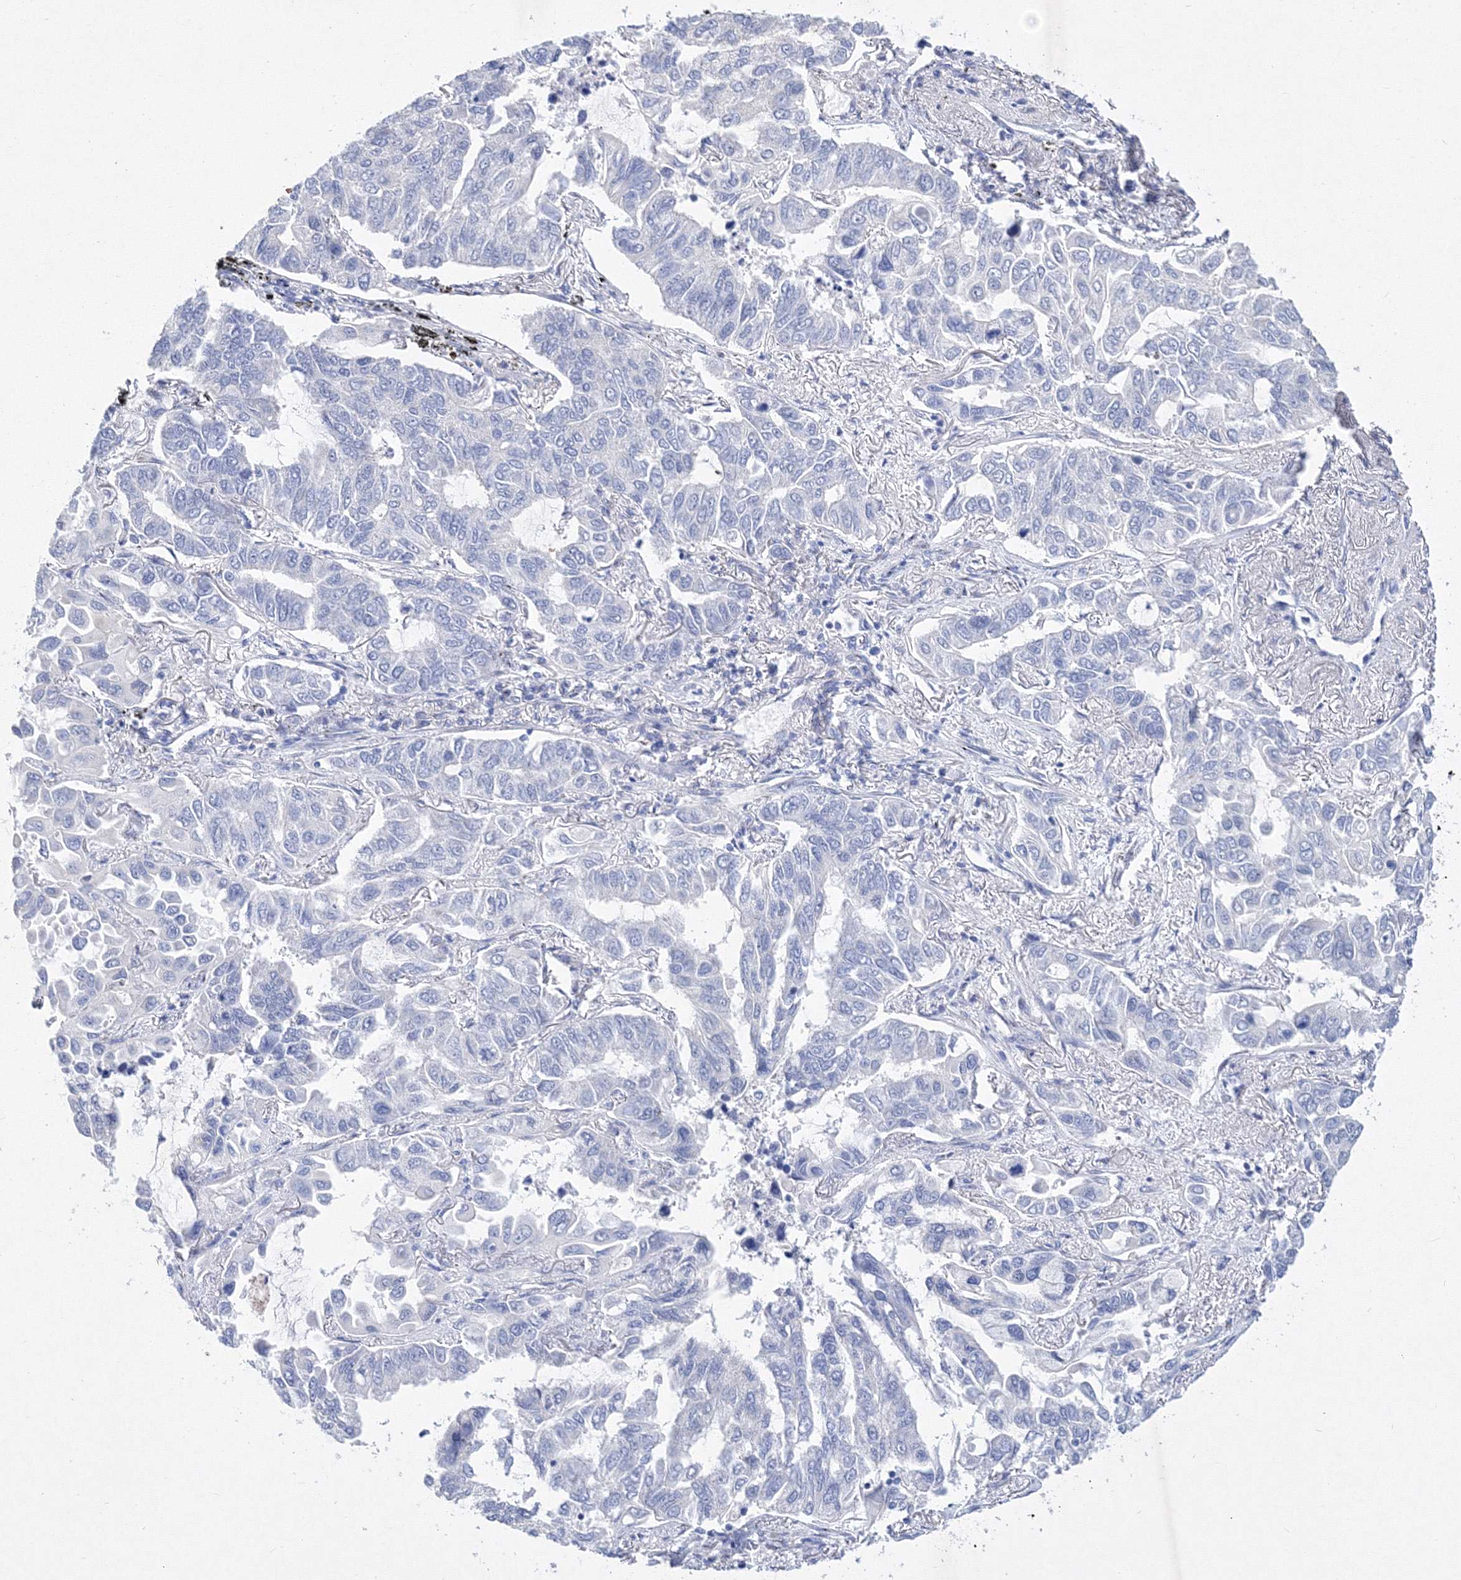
{"staining": {"intensity": "negative", "quantity": "none", "location": "none"}, "tissue": "lung cancer", "cell_type": "Tumor cells", "image_type": "cancer", "snomed": [{"axis": "morphology", "description": "Adenocarcinoma, NOS"}, {"axis": "topography", "description": "Lung"}], "caption": "This is an immunohistochemistry image of human lung adenocarcinoma. There is no expression in tumor cells.", "gene": "GPN1", "patient": {"sex": "male", "age": 64}}